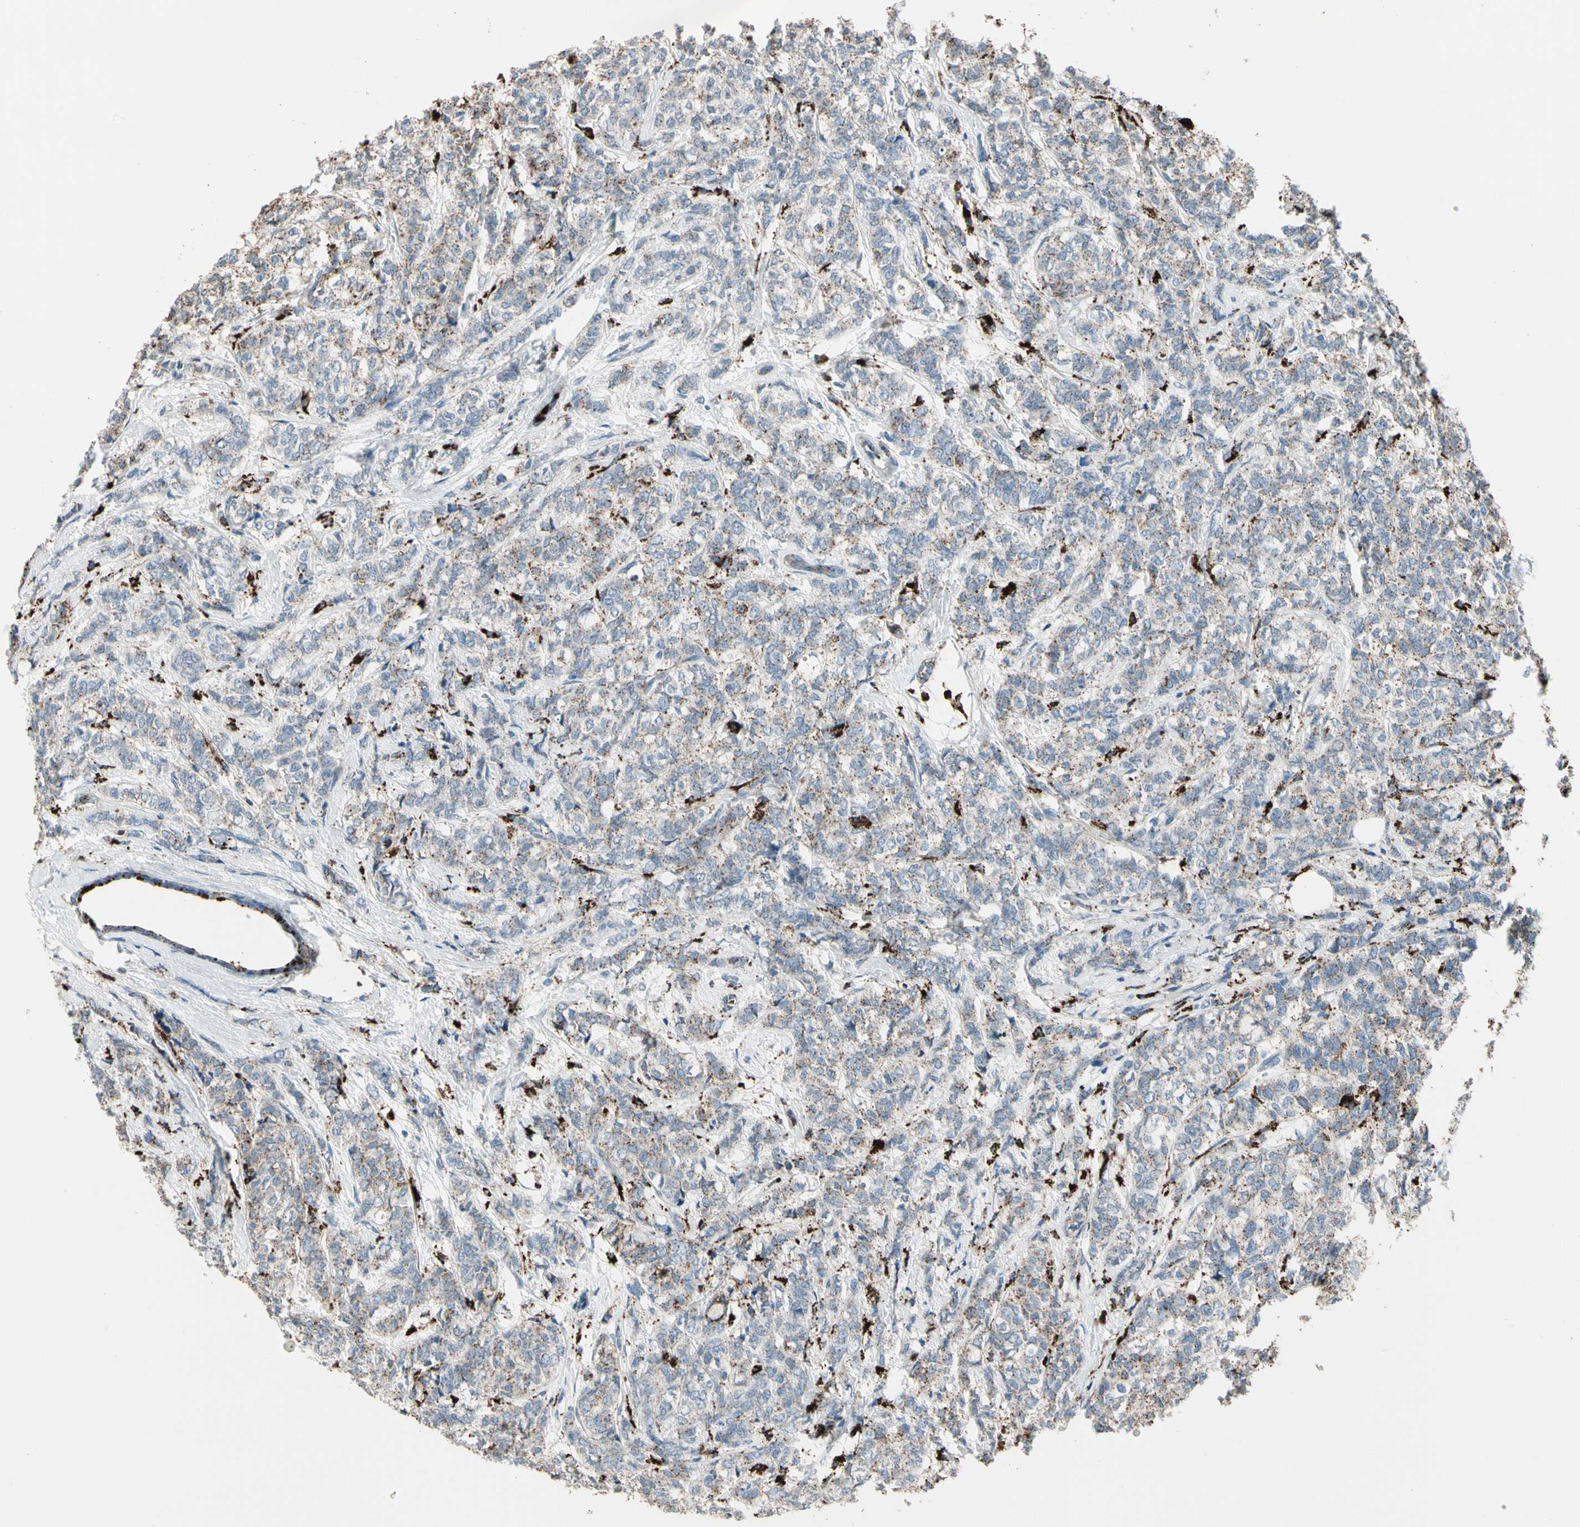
{"staining": {"intensity": "moderate", "quantity": "25%-75%", "location": "cytoplasmic/membranous"}, "tissue": "breast cancer", "cell_type": "Tumor cells", "image_type": "cancer", "snomed": [{"axis": "morphology", "description": "Lobular carcinoma"}, {"axis": "topography", "description": "Breast"}], "caption": "Immunohistochemical staining of lobular carcinoma (breast) exhibits medium levels of moderate cytoplasmic/membranous protein positivity in approximately 25%-75% of tumor cells. (brown staining indicates protein expression, while blue staining denotes nuclei).", "gene": "GM2A", "patient": {"sex": "female", "age": 60}}